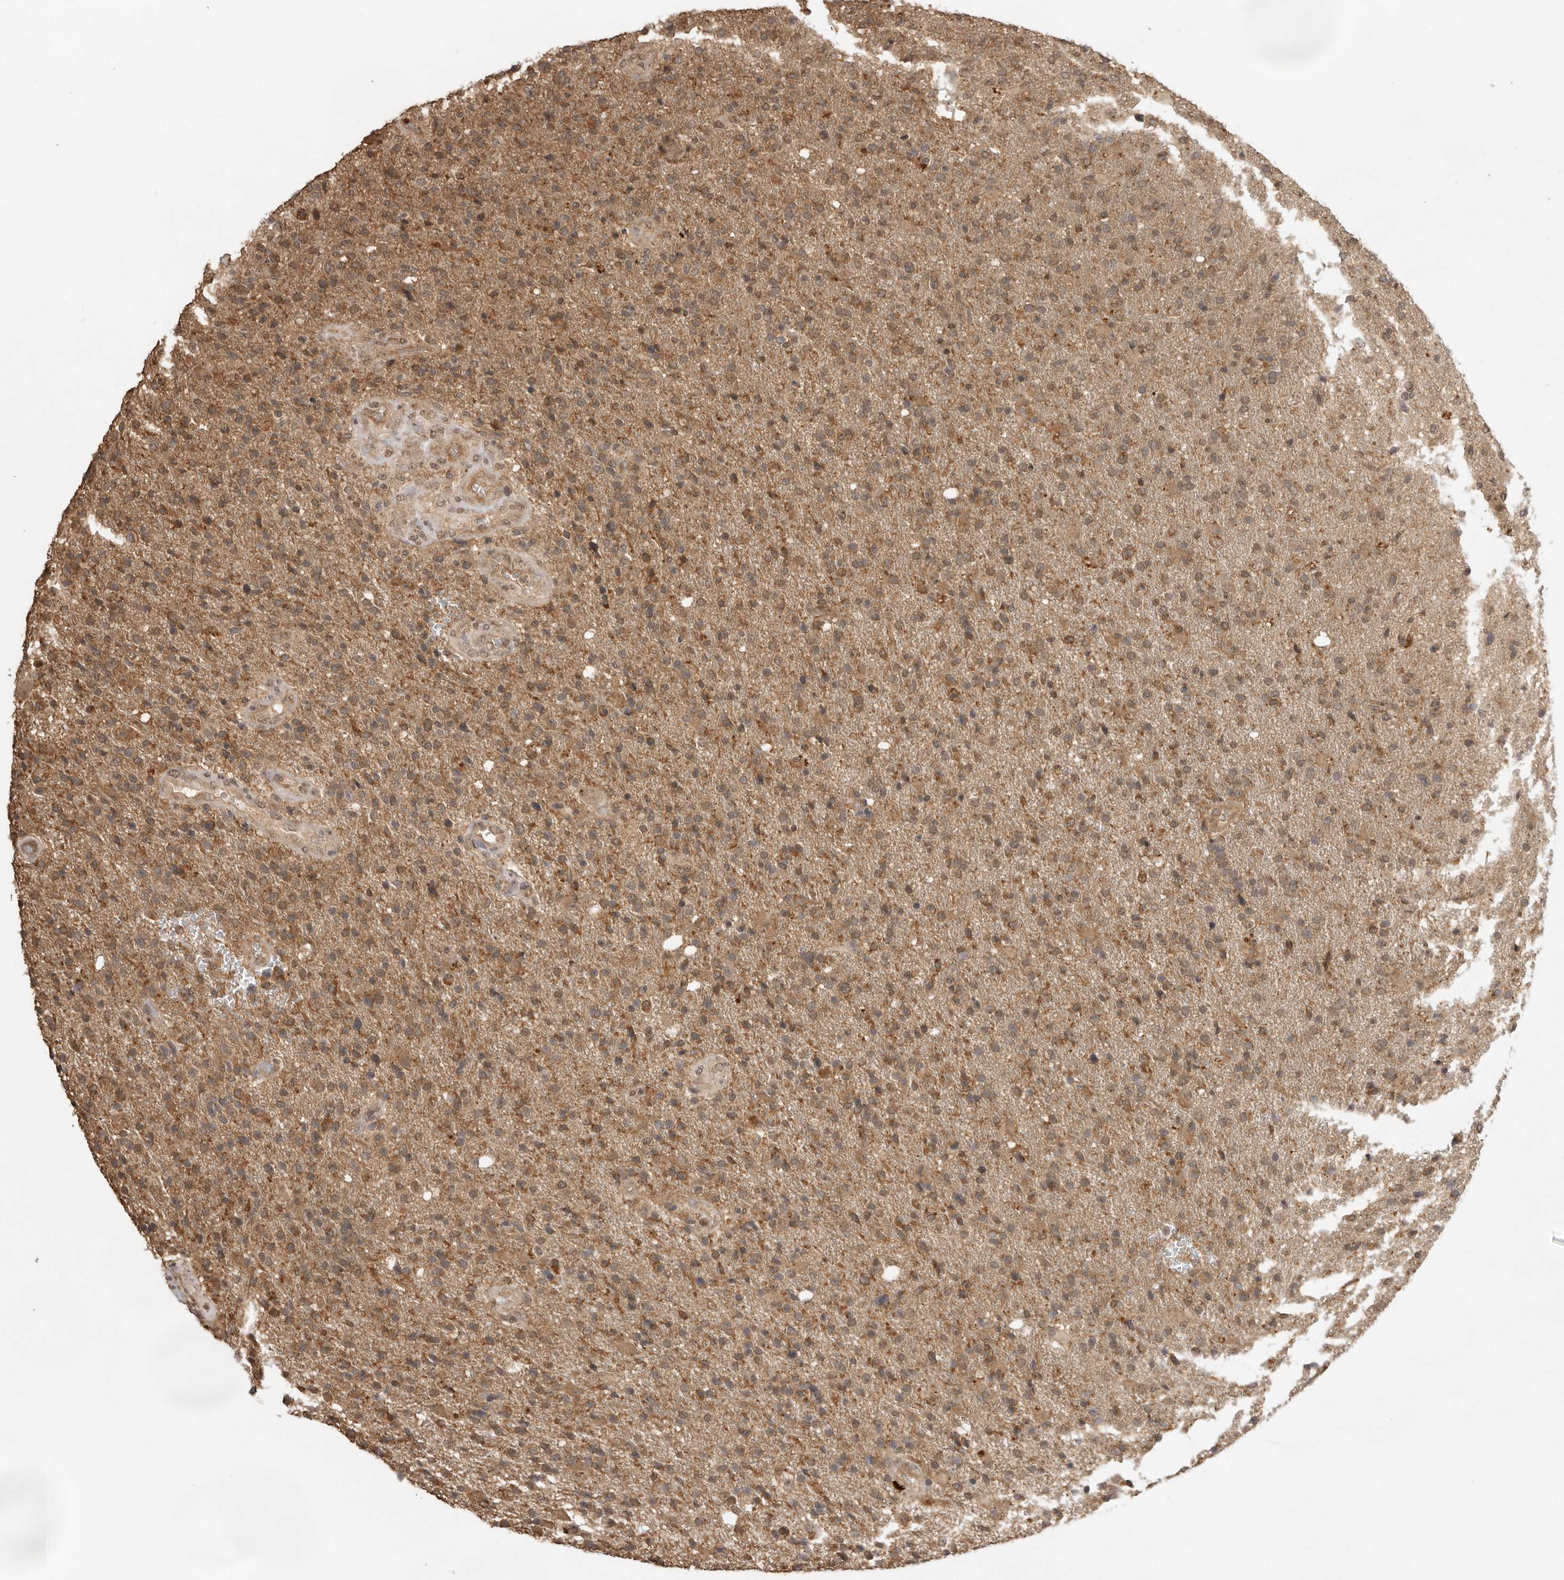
{"staining": {"intensity": "moderate", "quantity": ">75%", "location": "cytoplasmic/membranous"}, "tissue": "glioma", "cell_type": "Tumor cells", "image_type": "cancer", "snomed": [{"axis": "morphology", "description": "Glioma, malignant, High grade"}, {"axis": "topography", "description": "Brain"}], "caption": "Immunohistochemistry (IHC) of human malignant high-grade glioma reveals medium levels of moderate cytoplasmic/membranous staining in about >75% of tumor cells.", "gene": "JAG2", "patient": {"sex": "male", "age": 72}}